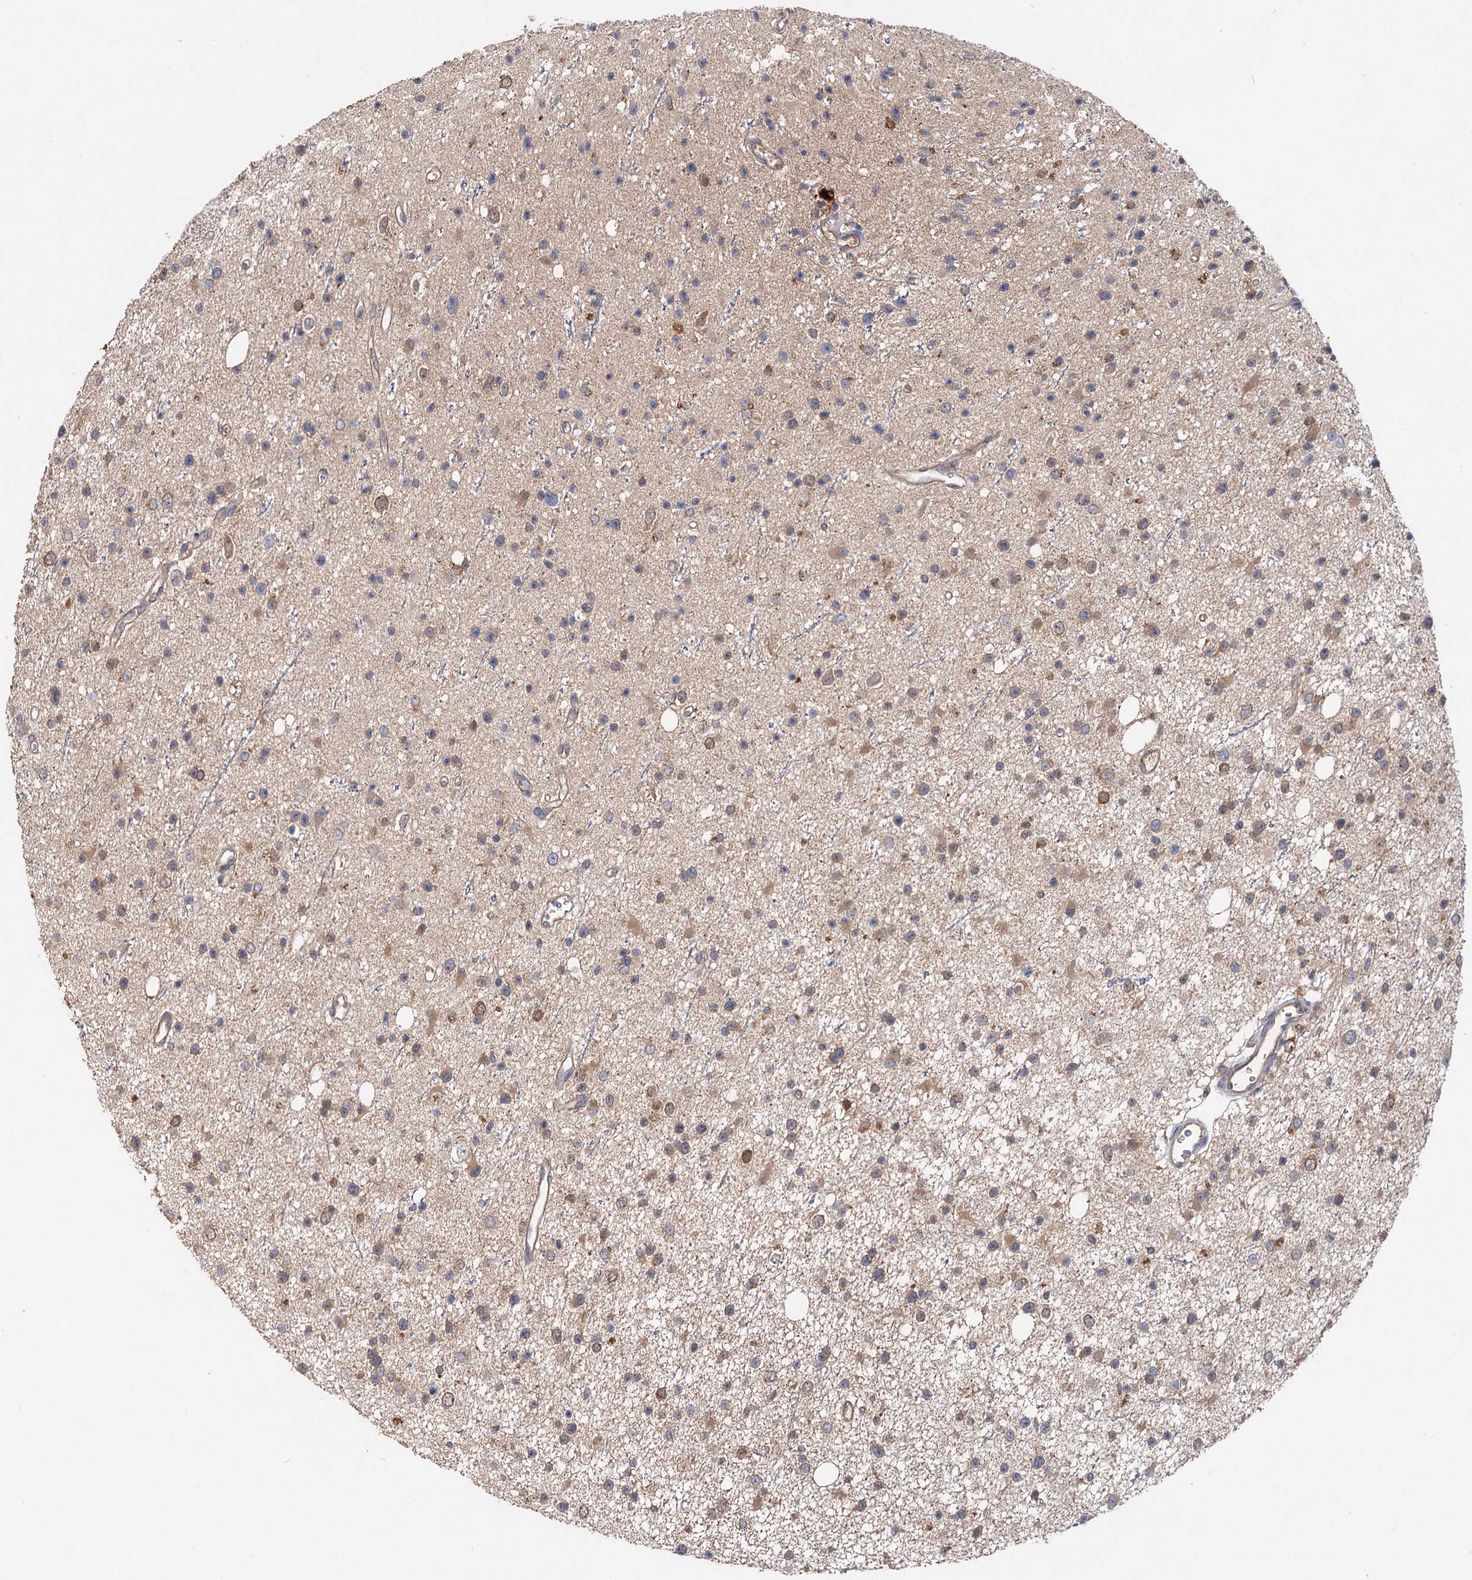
{"staining": {"intensity": "moderate", "quantity": "25%-75%", "location": "cytoplasmic/membranous"}, "tissue": "glioma", "cell_type": "Tumor cells", "image_type": "cancer", "snomed": [{"axis": "morphology", "description": "Glioma, malignant, Low grade"}, {"axis": "topography", "description": "Cerebral cortex"}], "caption": "This micrograph exhibits immunohistochemistry (IHC) staining of human low-grade glioma (malignant), with medium moderate cytoplasmic/membranous expression in approximately 25%-75% of tumor cells.", "gene": "NUDCD2", "patient": {"sex": "female", "age": 39}}